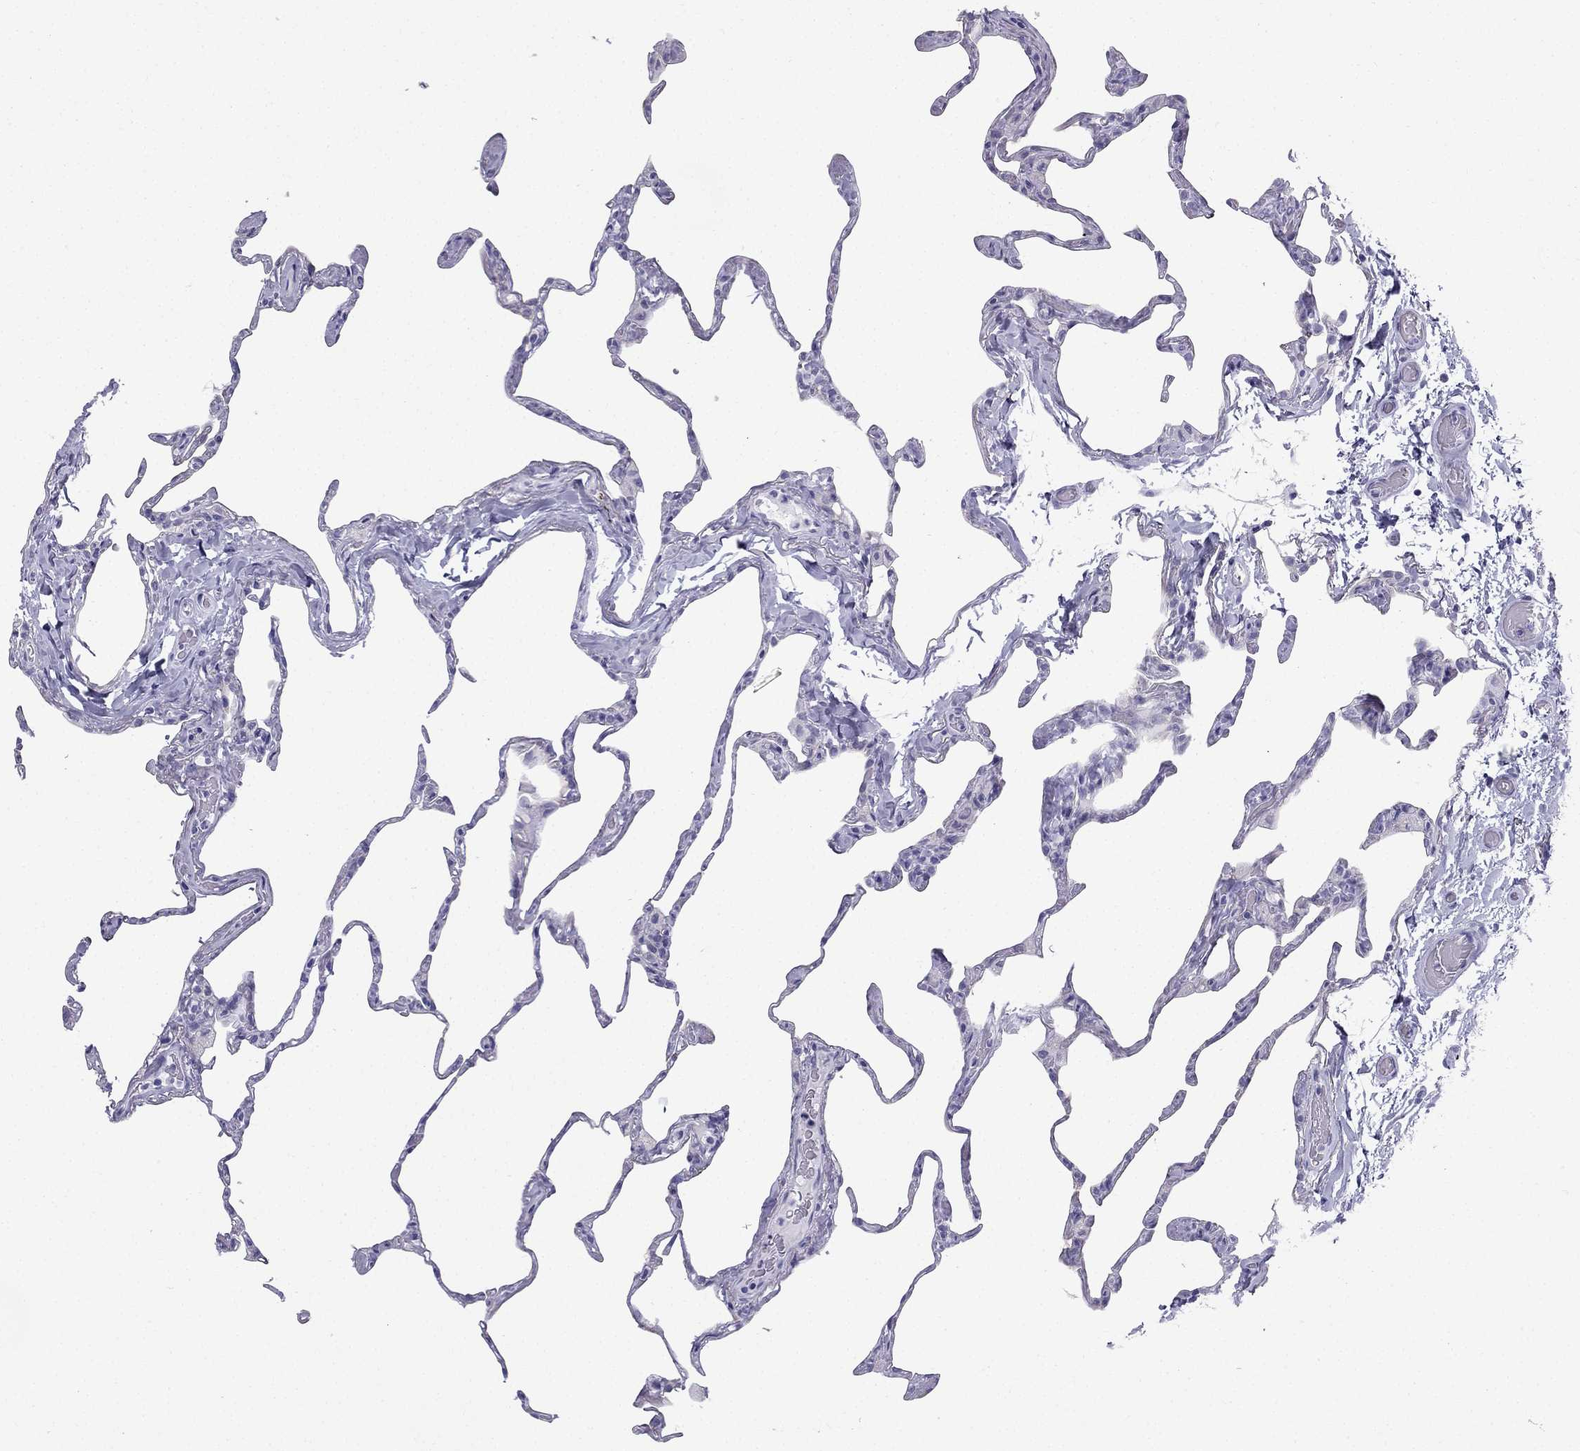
{"staining": {"intensity": "negative", "quantity": "none", "location": "none"}, "tissue": "lung", "cell_type": "Alveolar cells", "image_type": "normal", "snomed": [{"axis": "morphology", "description": "Normal tissue, NOS"}, {"axis": "topography", "description": "Lung"}], "caption": "IHC micrograph of unremarkable lung: lung stained with DAB exhibits no significant protein expression in alveolar cells. (DAB (3,3'-diaminobenzidine) immunohistochemistry (IHC) with hematoxylin counter stain).", "gene": "GJA8", "patient": {"sex": "male", "age": 65}}